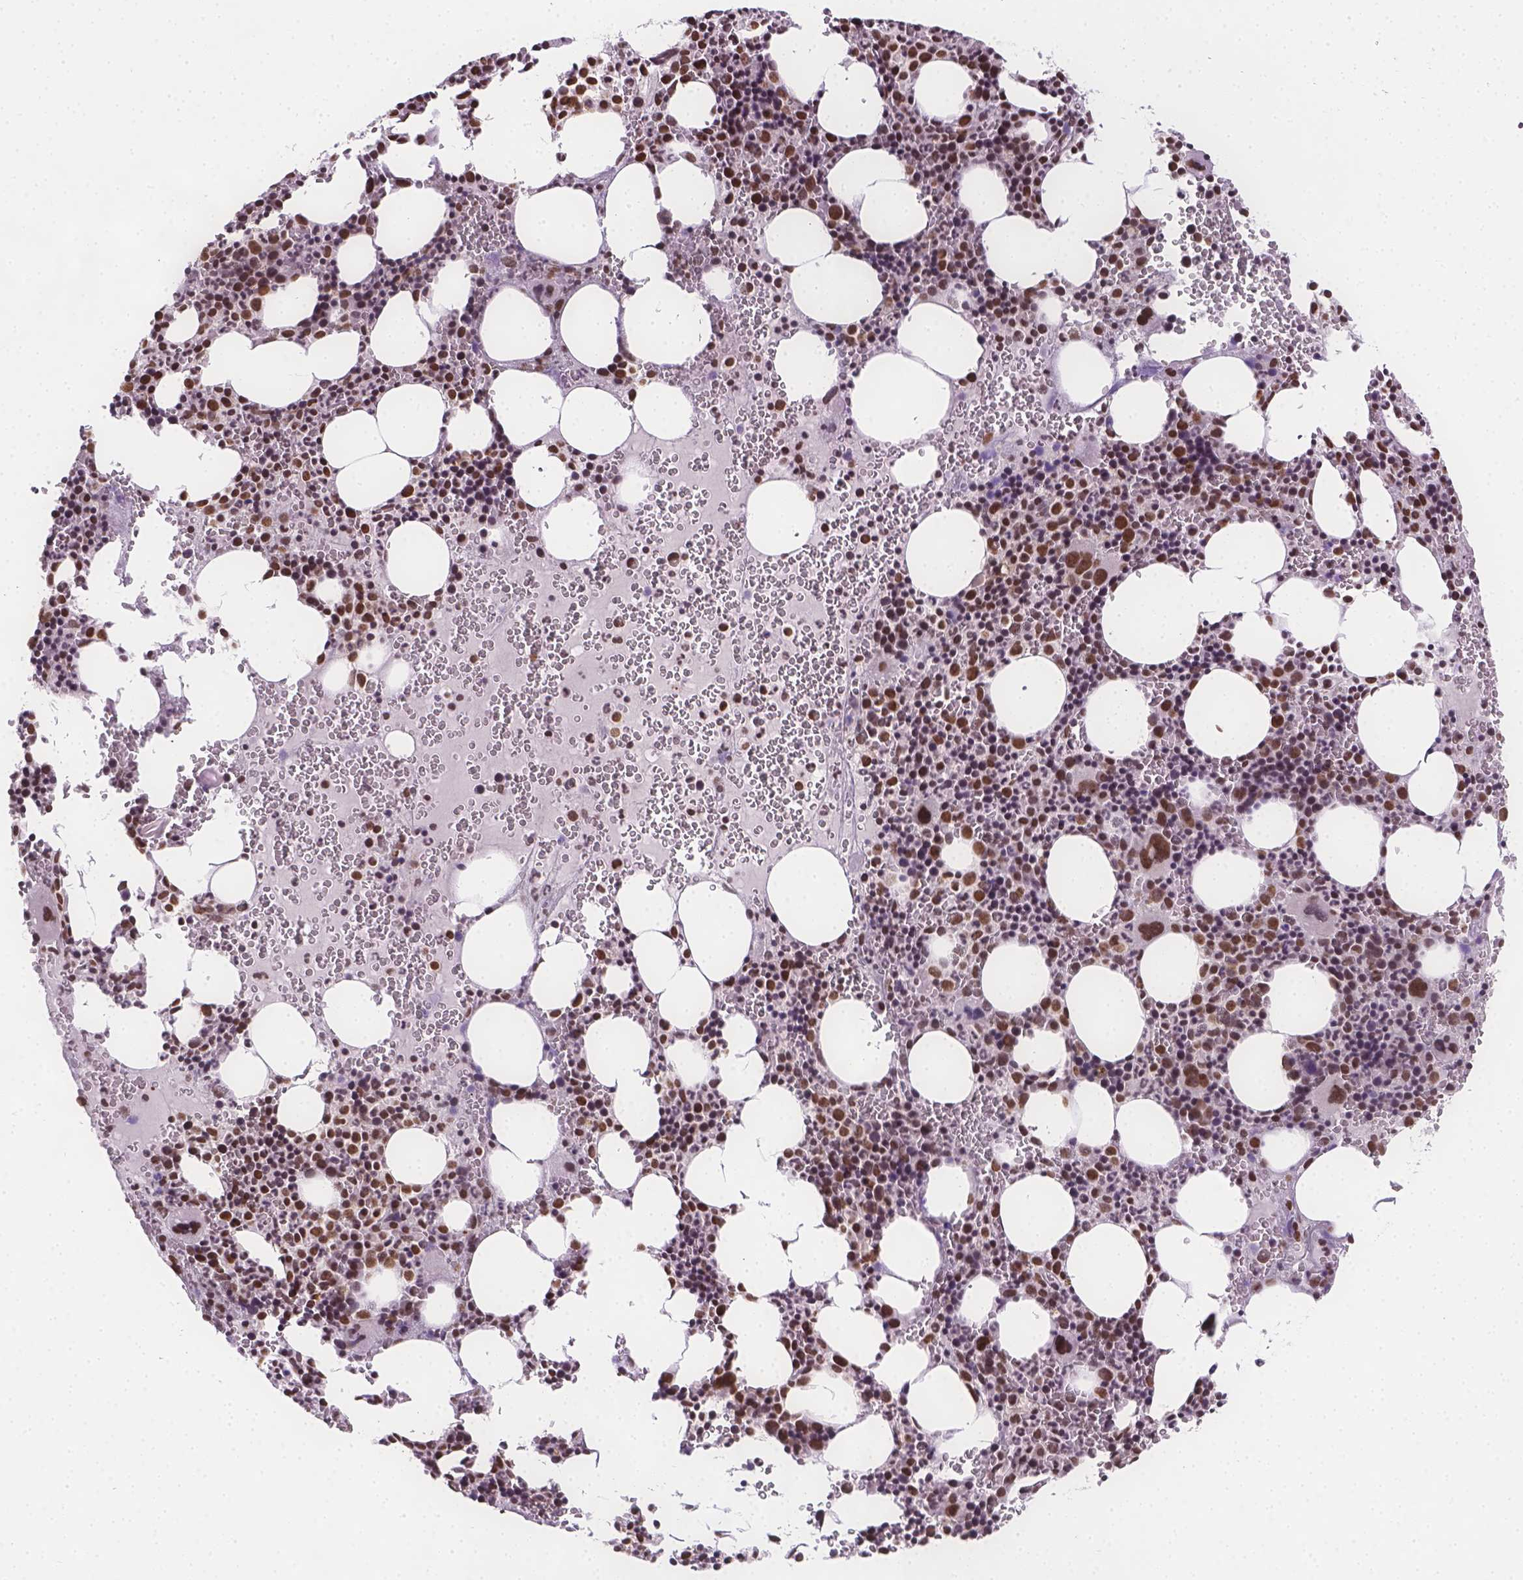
{"staining": {"intensity": "strong", "quantity": "25%-75%", "location": "nuclear"}, "tissue": "bone marrow", "cell_type": "Hematopoietic cells", "image_type": "normal", "snomed": [{"axis": "morphology", "description": "Normal tissue, NOS"}, {"axis": "topography", "description": "Bone marrow"}], "caption": "Immunohistochemistry (IHC) photomicrograph of unremarkable bone marrow stained for a protein (brown), which exhibits high levels of strong nuclear staining in approximately 25%-75% of hematopoietic cells.", "gene": "FANCE", "patient": {"sex": "male", "age": 63}}